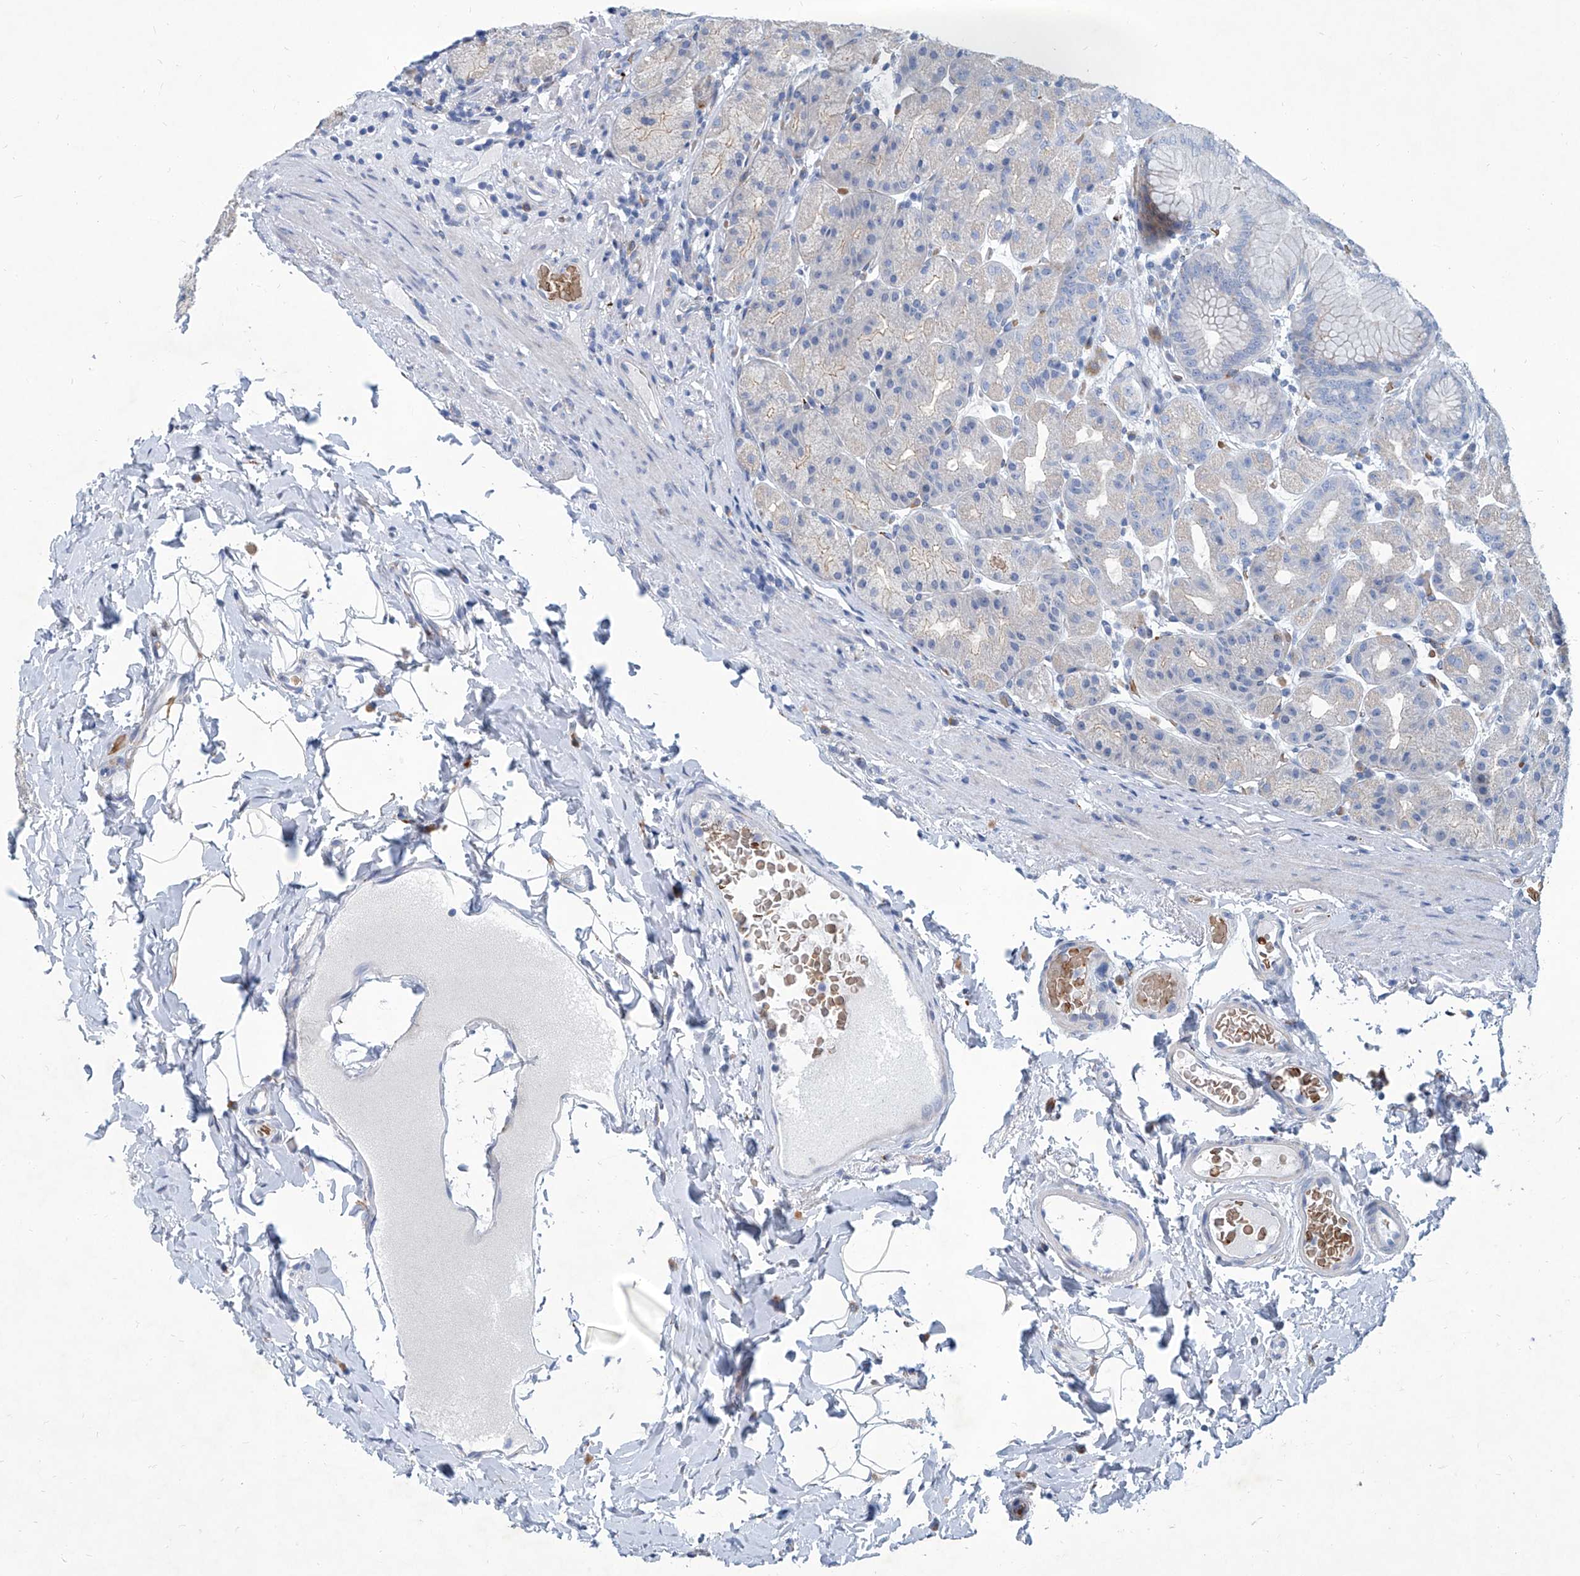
{"staining": {"intensity": "weak", "quantity": "<25%", "location": "cytoplasmic/membranous"}, "tissue": "stomach", "cell_type": "Glandular cells", "image_type": "normal", "snomed": [{"axis": "morphology", "description": "Normal tissue, NOS"}, {"axis": "topography", "description": "Stomach, upper"}], "caption": "Glandular cells show no significant protein staining in unremarkable stomach. Nuclei are stained in blue.", "gene": "FPR2", "patient": {"sex": "male", "age": 68}}